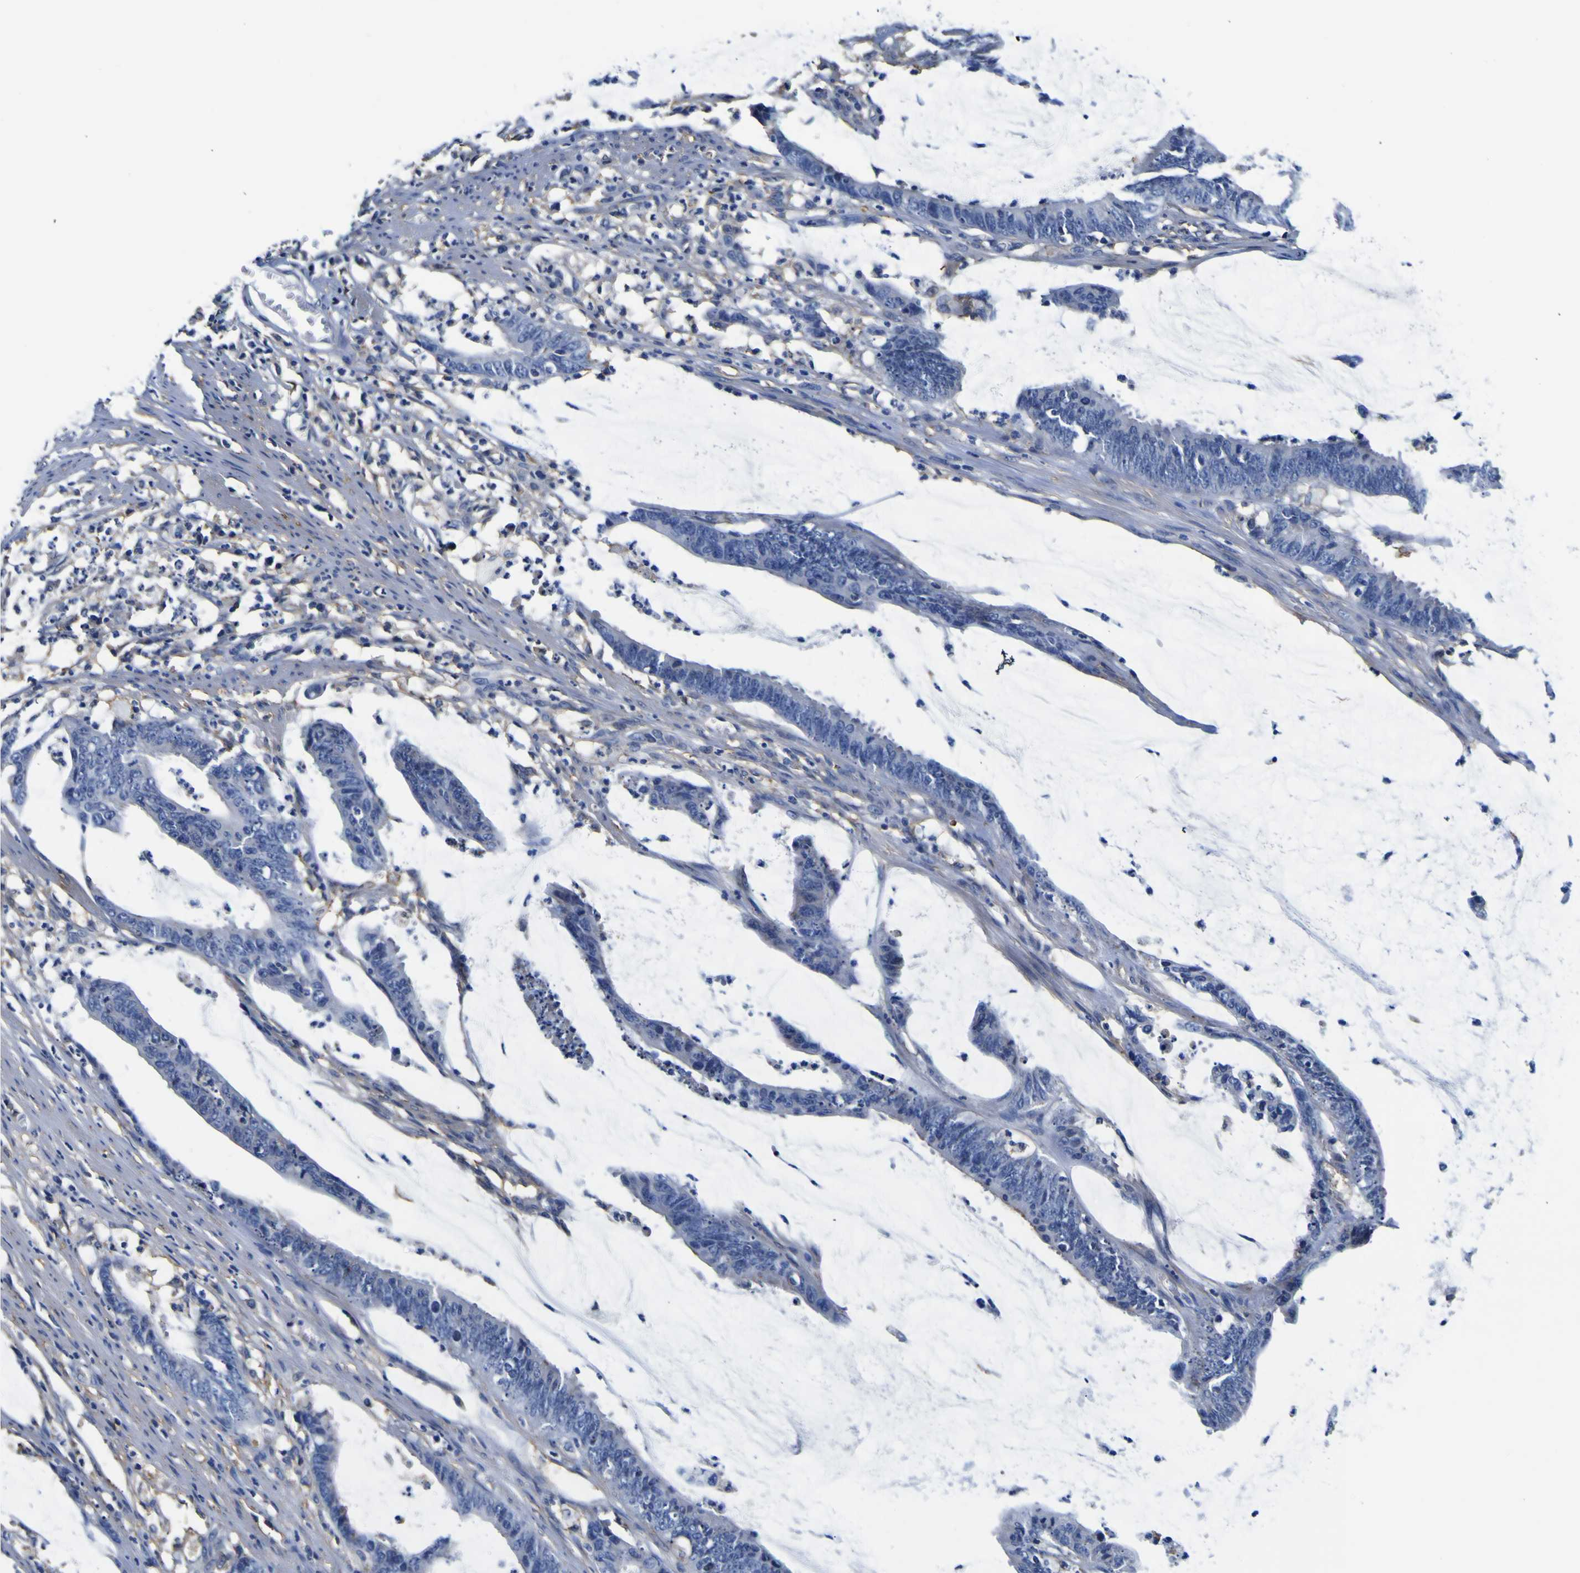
{"staining": {"intensity": "negative", "quantity": "none", "location": "none"}, "tissue": "colorectal cancer", "cell_type": "Tumor cells", "image_type": "cancer", "snomed": [{"axis": "morphology", "description": "Adenocarcinoma, NOS"}, {"axis": "topography", "description": "Rectum"}], "caption": "IHC image of human adenocarcinoma (colorectal) stained for a protein (brown), which shows no positivity in tumor cells. Brightfield microscopy of immunohistochemistry (IHC) stained with DAB (brown) and hematoxylin (blue), captured at high magnification.", "gene": "PXDN", "patient": {"sex": "female", "age": 66}}